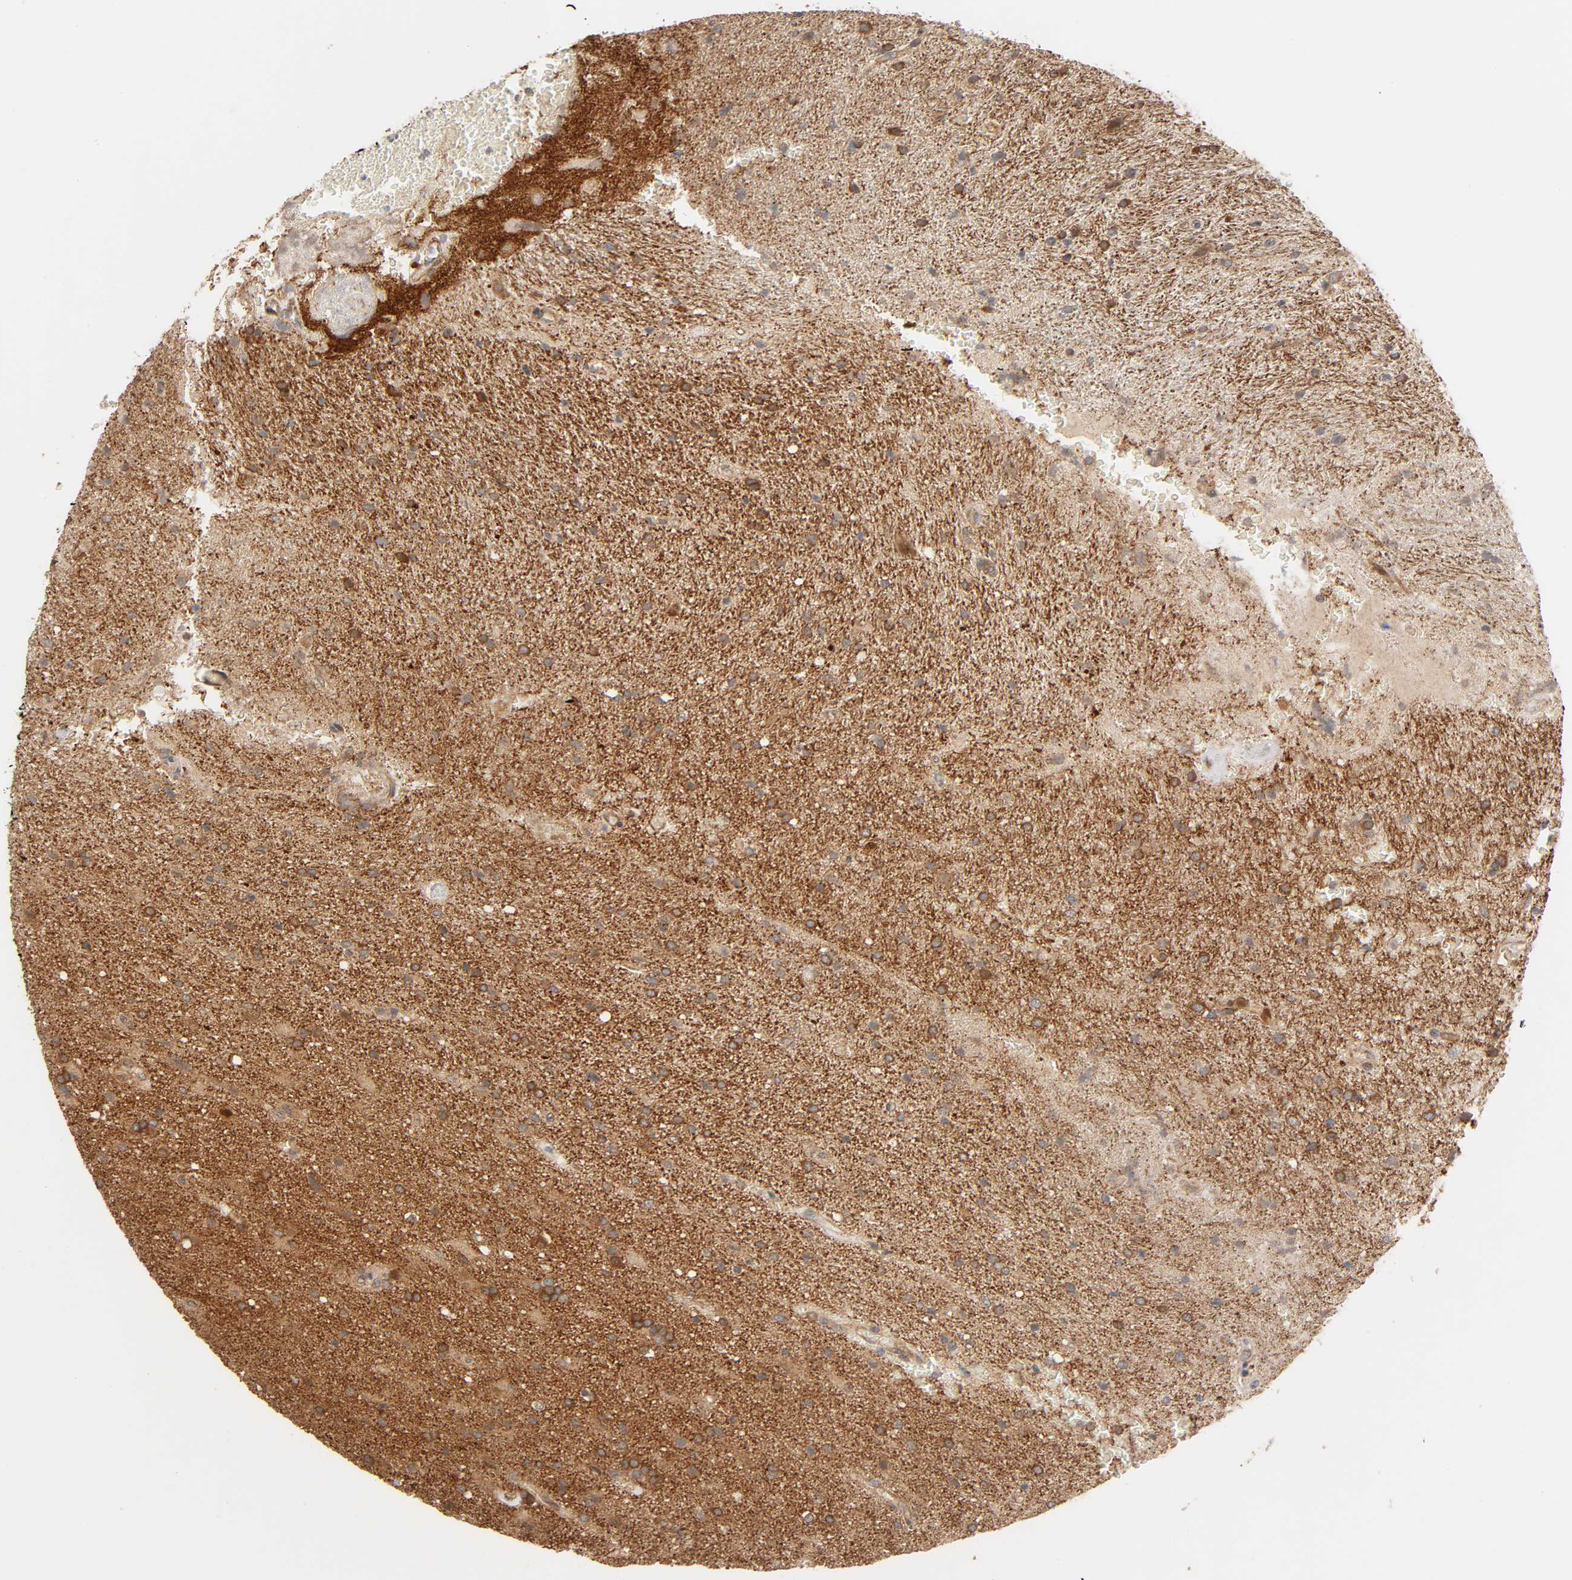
{"staining": {"intensity": "moderate", "quantity": ">75%", "location": "cytoplasmic/membranous"}, "tissue": "glioma", "cell_type": "Tumor cells", "image_type": "cancer", "snomed": [{"axis": "morphology", "description": "Normal tissue, NOS"}, {"axis": "morphology", "description": "Glioma, malignant, High grade"}, {"axis": "topography", "description": "Cerebral cortex"}], "caption": "The micrograph shows staining of glioma, revealing moderate cytoplasmic/membranous protein expression (brown color) within tumor cells.", "gene": "NEMF", "patient": {"sex": "male", "age": 56}}